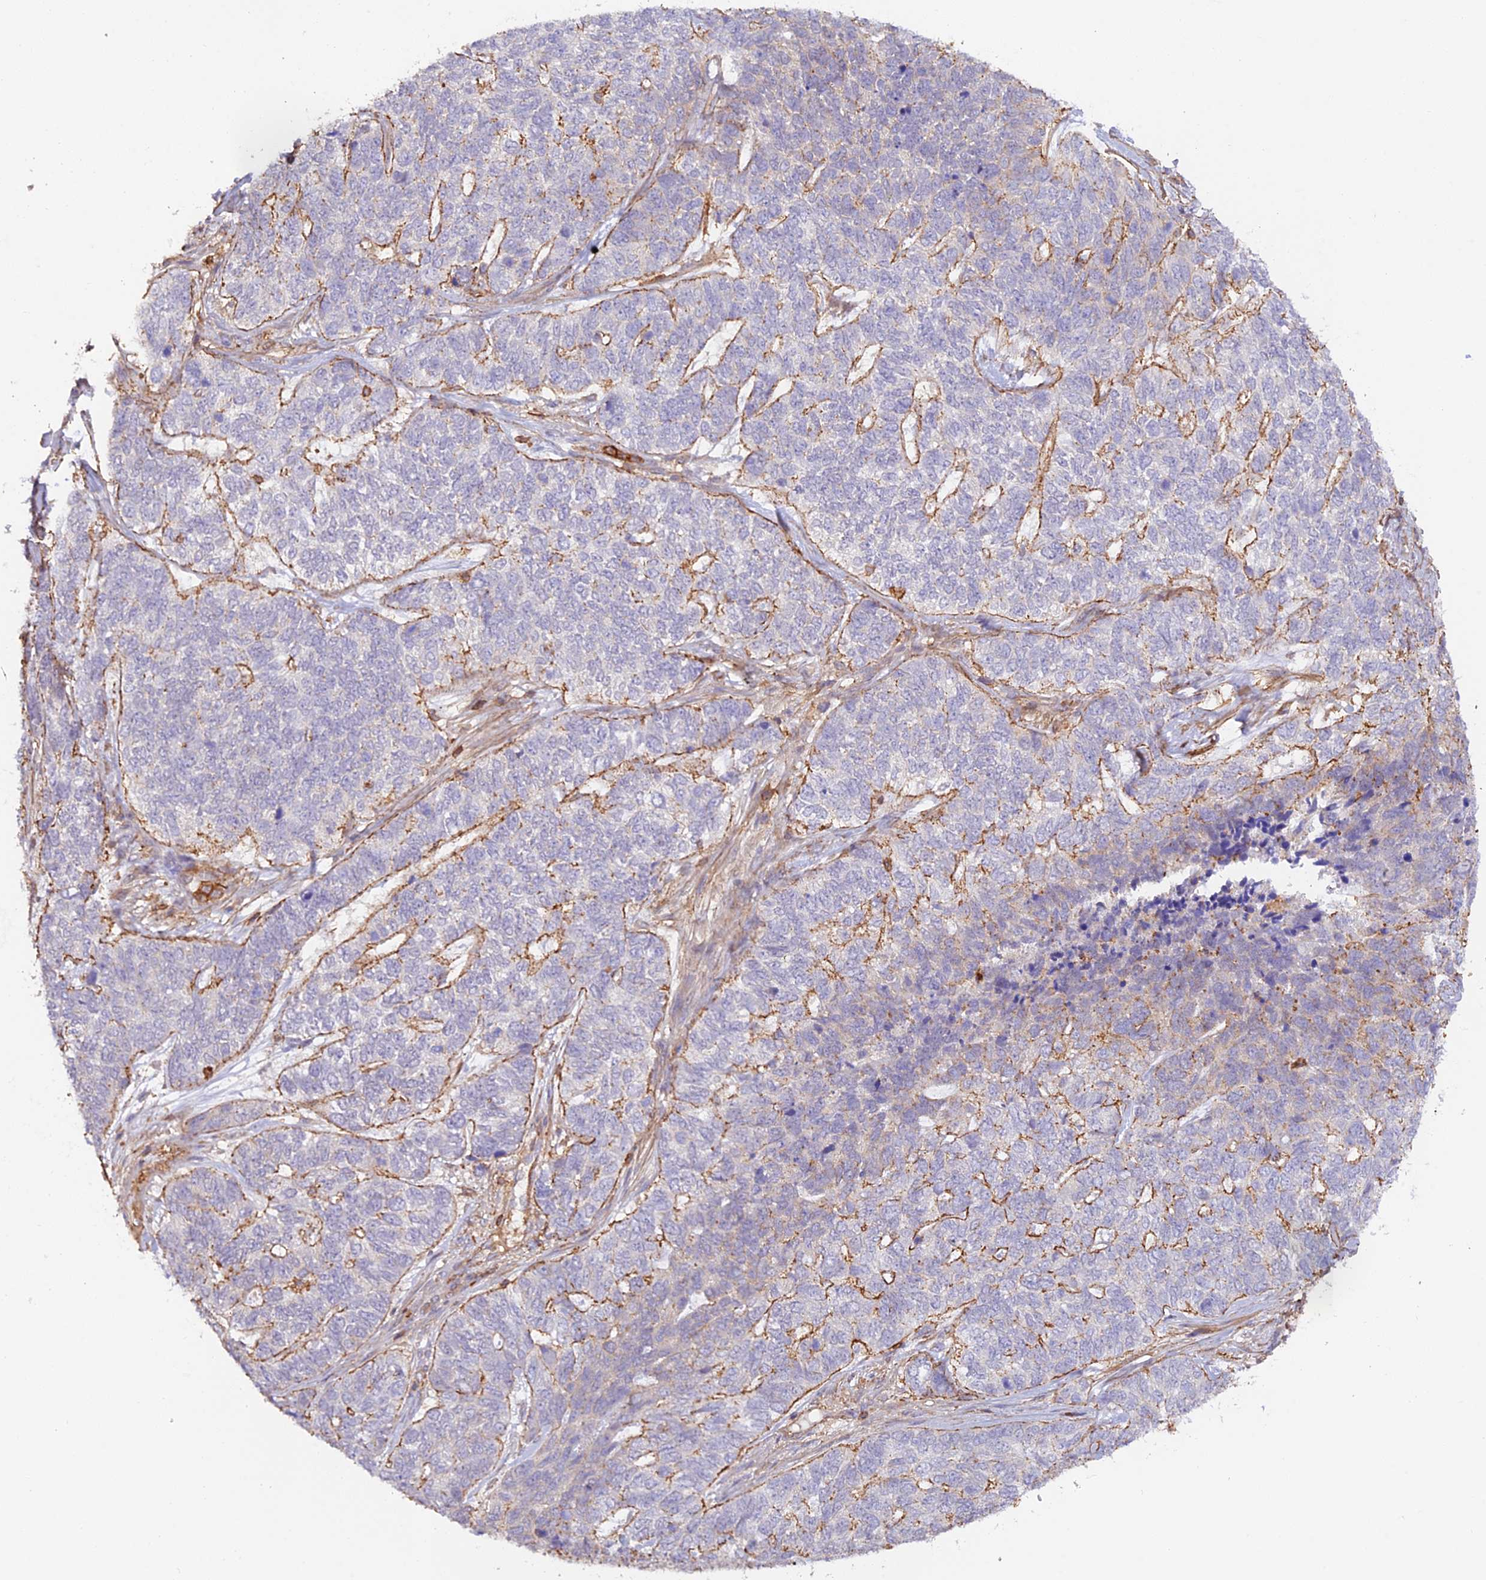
{"staining": {"intensity": "moderate", "quantity": "<25%", "location": "cytoplasmic/membranous"}, "tissue": "skin cancer", "cell_type": "Tumor cells", "image_type": "cancer", "snomed": [{"axis": "morphology", "description": "Basal cell carcinoma"}, {"axis": "topography", "description": "Skin"}], "caption": "A photomicrograph of basal cell carcinoma (skin) stained for a protein exhibits moderate cytoplasmic/membranous brown staining in tumor cells. (IHC, brightfield microscopy, high magnification).", "gene": "DENND1C", "patient": {"sex": "female", "age": 65}}